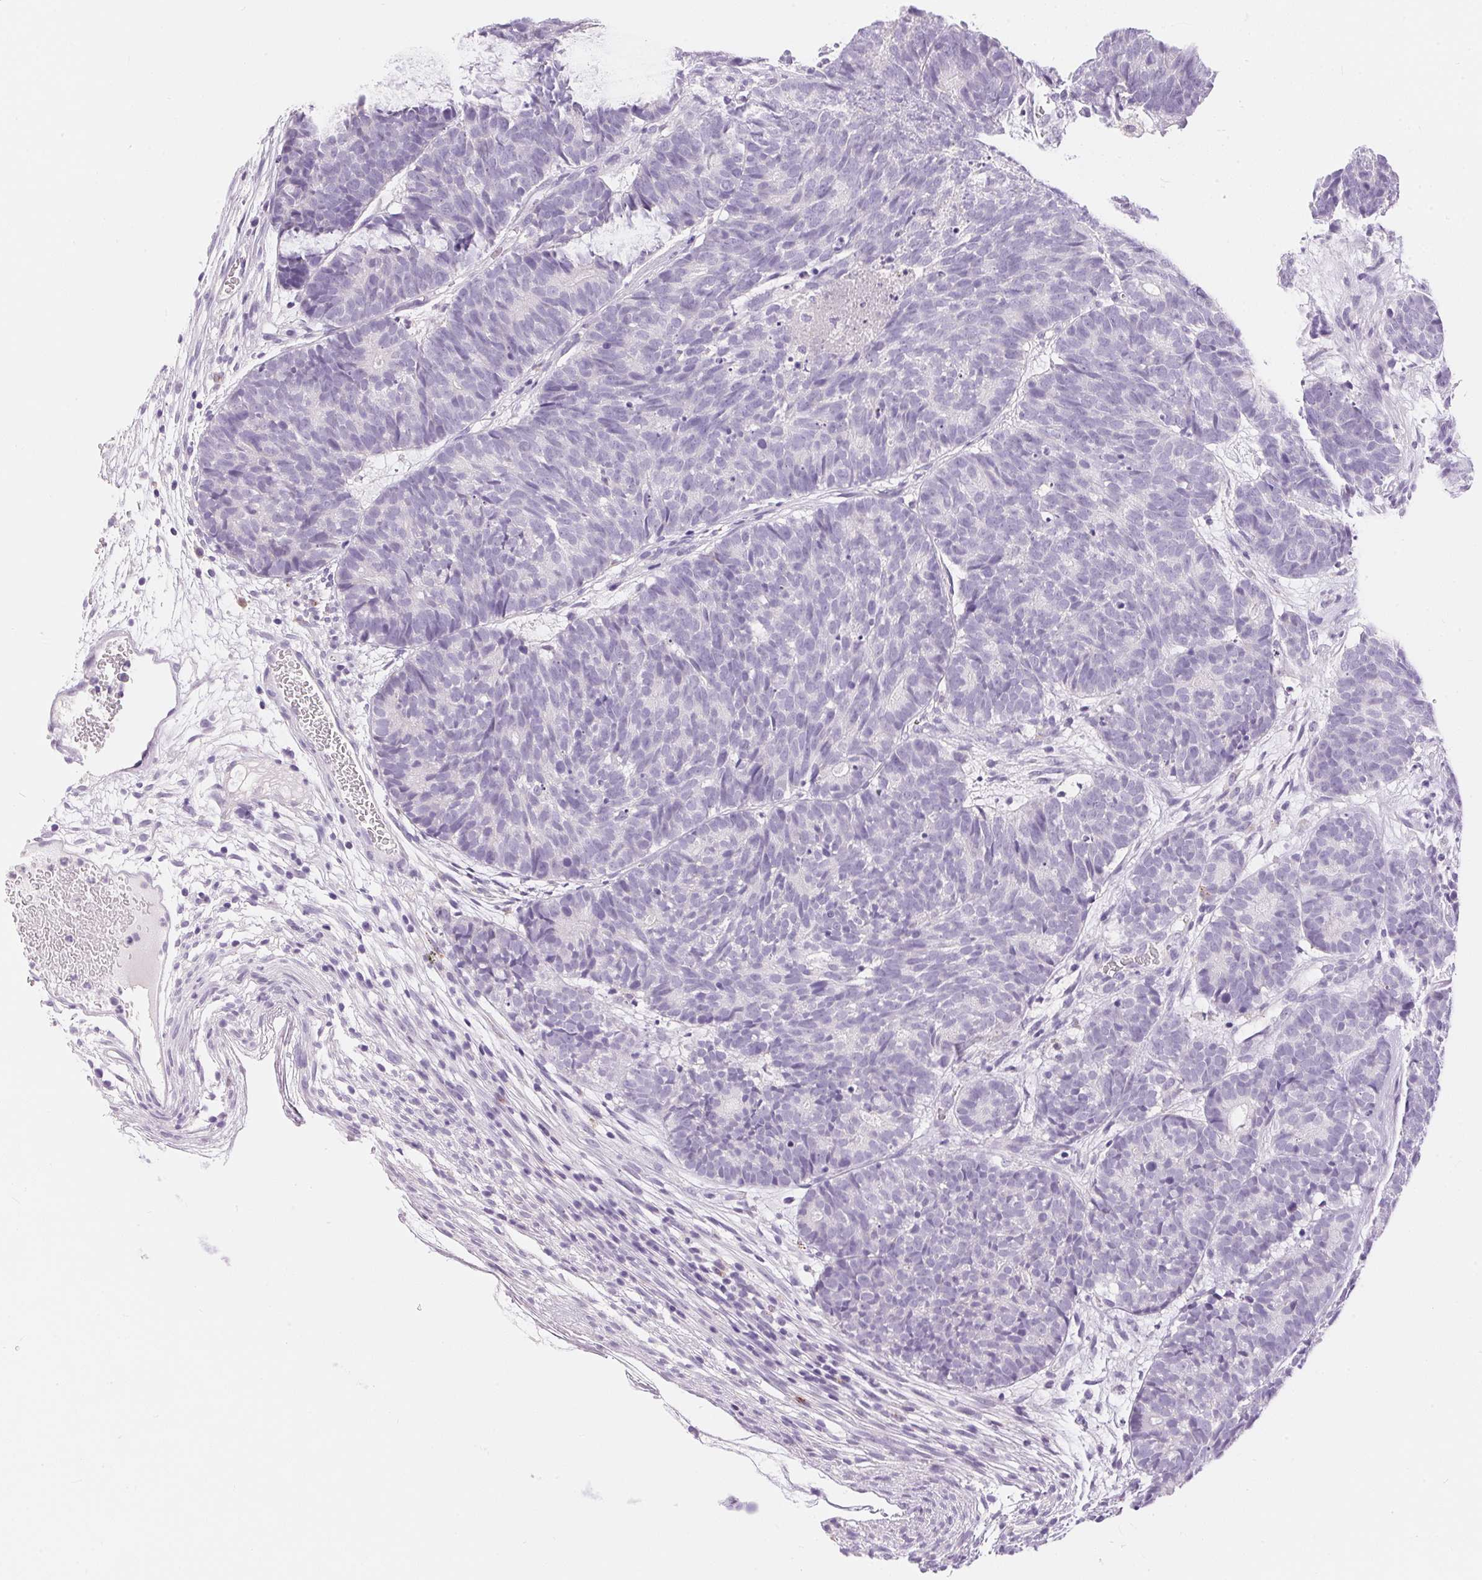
{"staining": {"intensity": "negative", "quantity": "none", "location": "none"}, "tissue": "head and neck cancer", "cell_type": "Tumor cells", "image_type": "cancer", "snomed": [{"axis": "morphology", "description": "Adenocarcinoma, NOS"}, {"axis": "topography", "description": "Head-Neck"}], "caption": "Histopathology image shows no protein expression in tumor cells of head and neck cancer (adenocarcinoma) tissue.", "gene": "PNLIPRP3", "patient": {"sex": "female", "age": 81}}